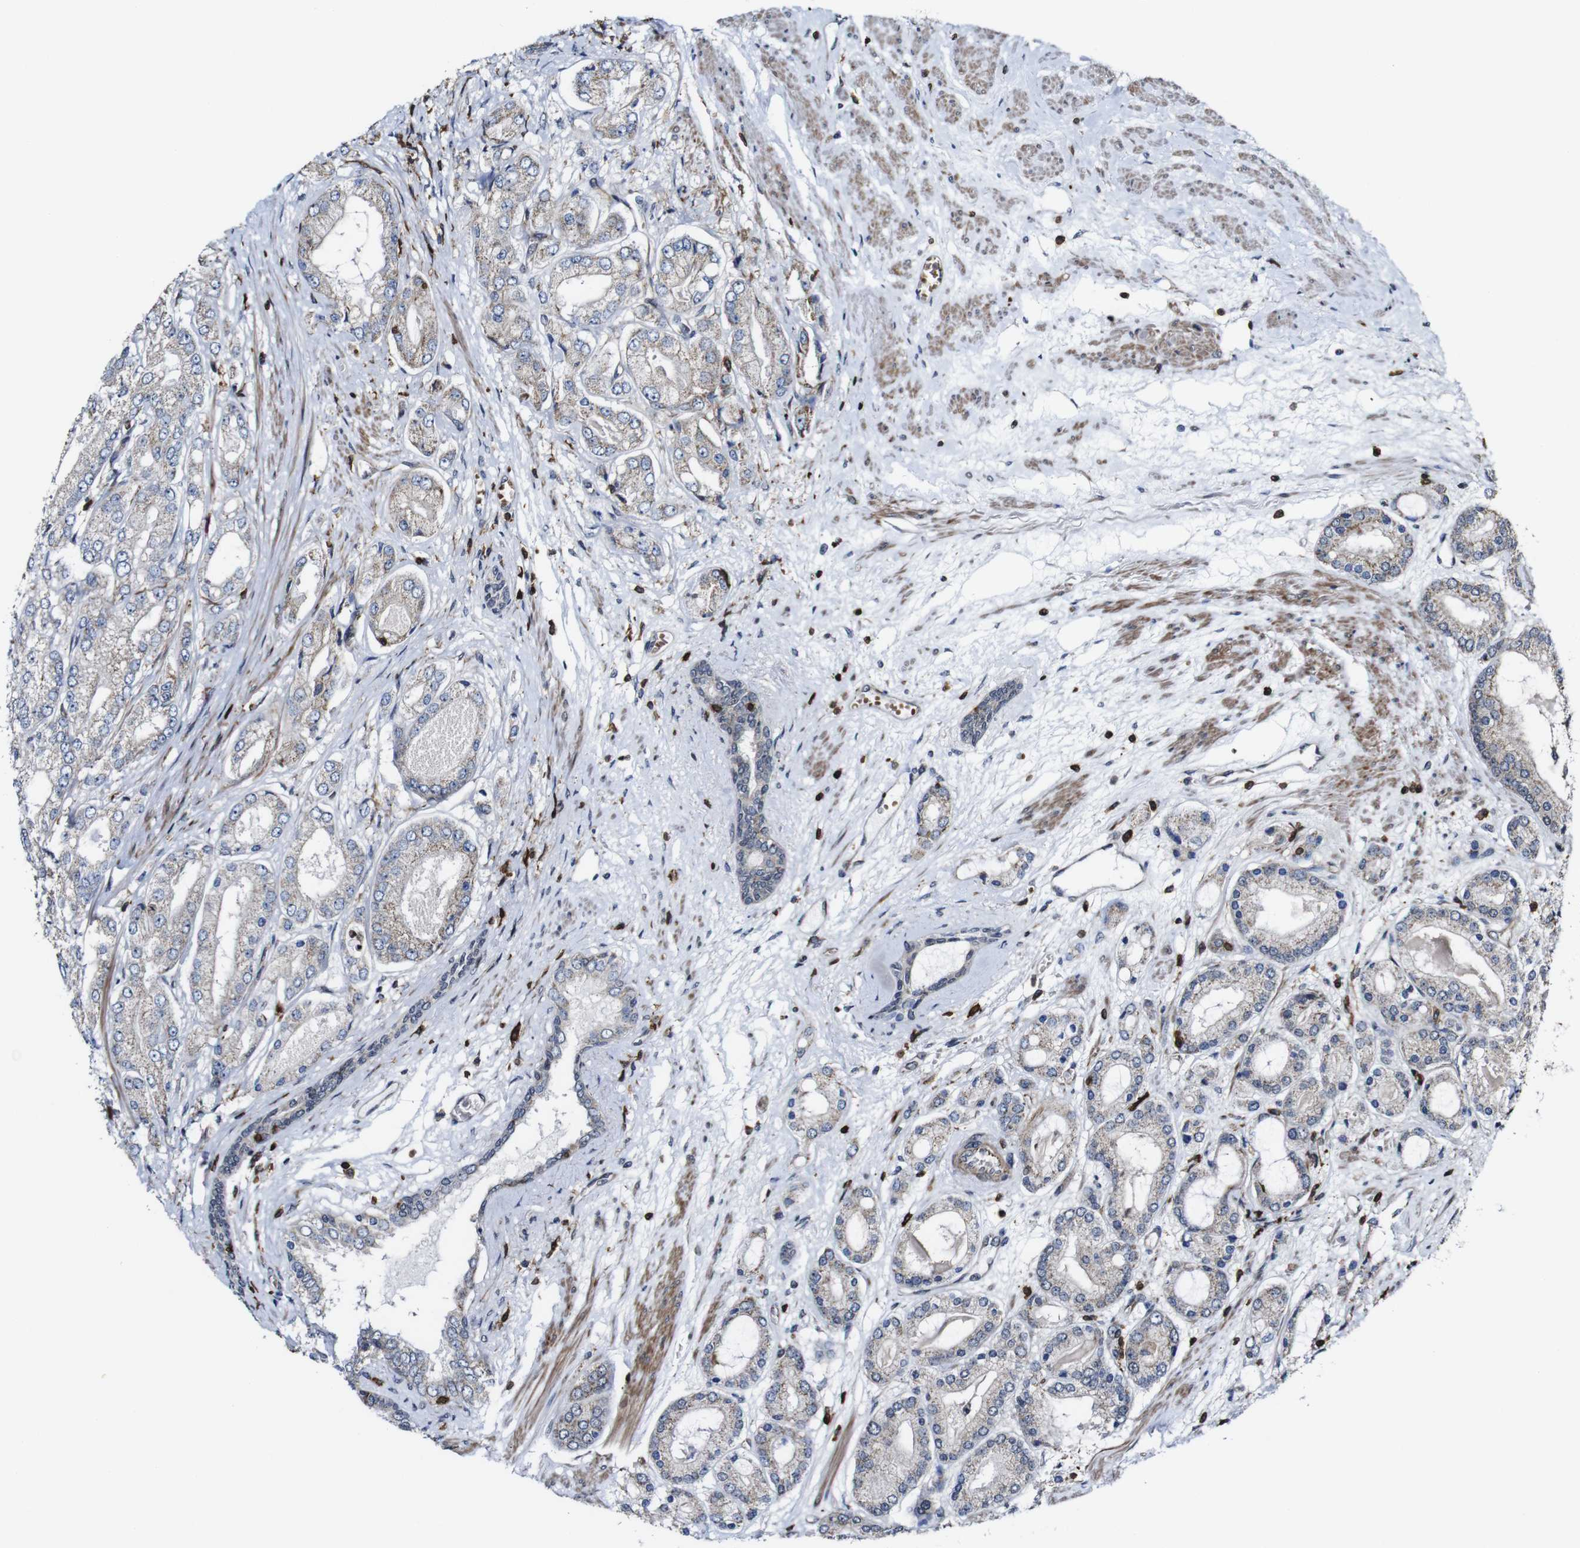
{"staining": {"intensity": "weak", "quantity": ">75%", "location": "cytoplasmic/membranous"}, "tissue": "prostate cancer", "cell_type": "Tumor cells", "image_type": "cancer", "snomed": [{"axis": "morphology", "description": "Adenocarcinoma, High grade"}, {"axis": "topography", "description": "Prostate"}], "caption": "Prostate cancer stained with immunohistochemistry exhibits weak cytoplasmic/membranous positivity in about >75% of tumor cells. Using DAB (3,3'-diaminobenzidine) (brown) and hematoxylin (blue) stains, captured at high magnification using brightfield microscopy.", "gene": "JAK2", "patient": {"sex": "male", "age": 59}}